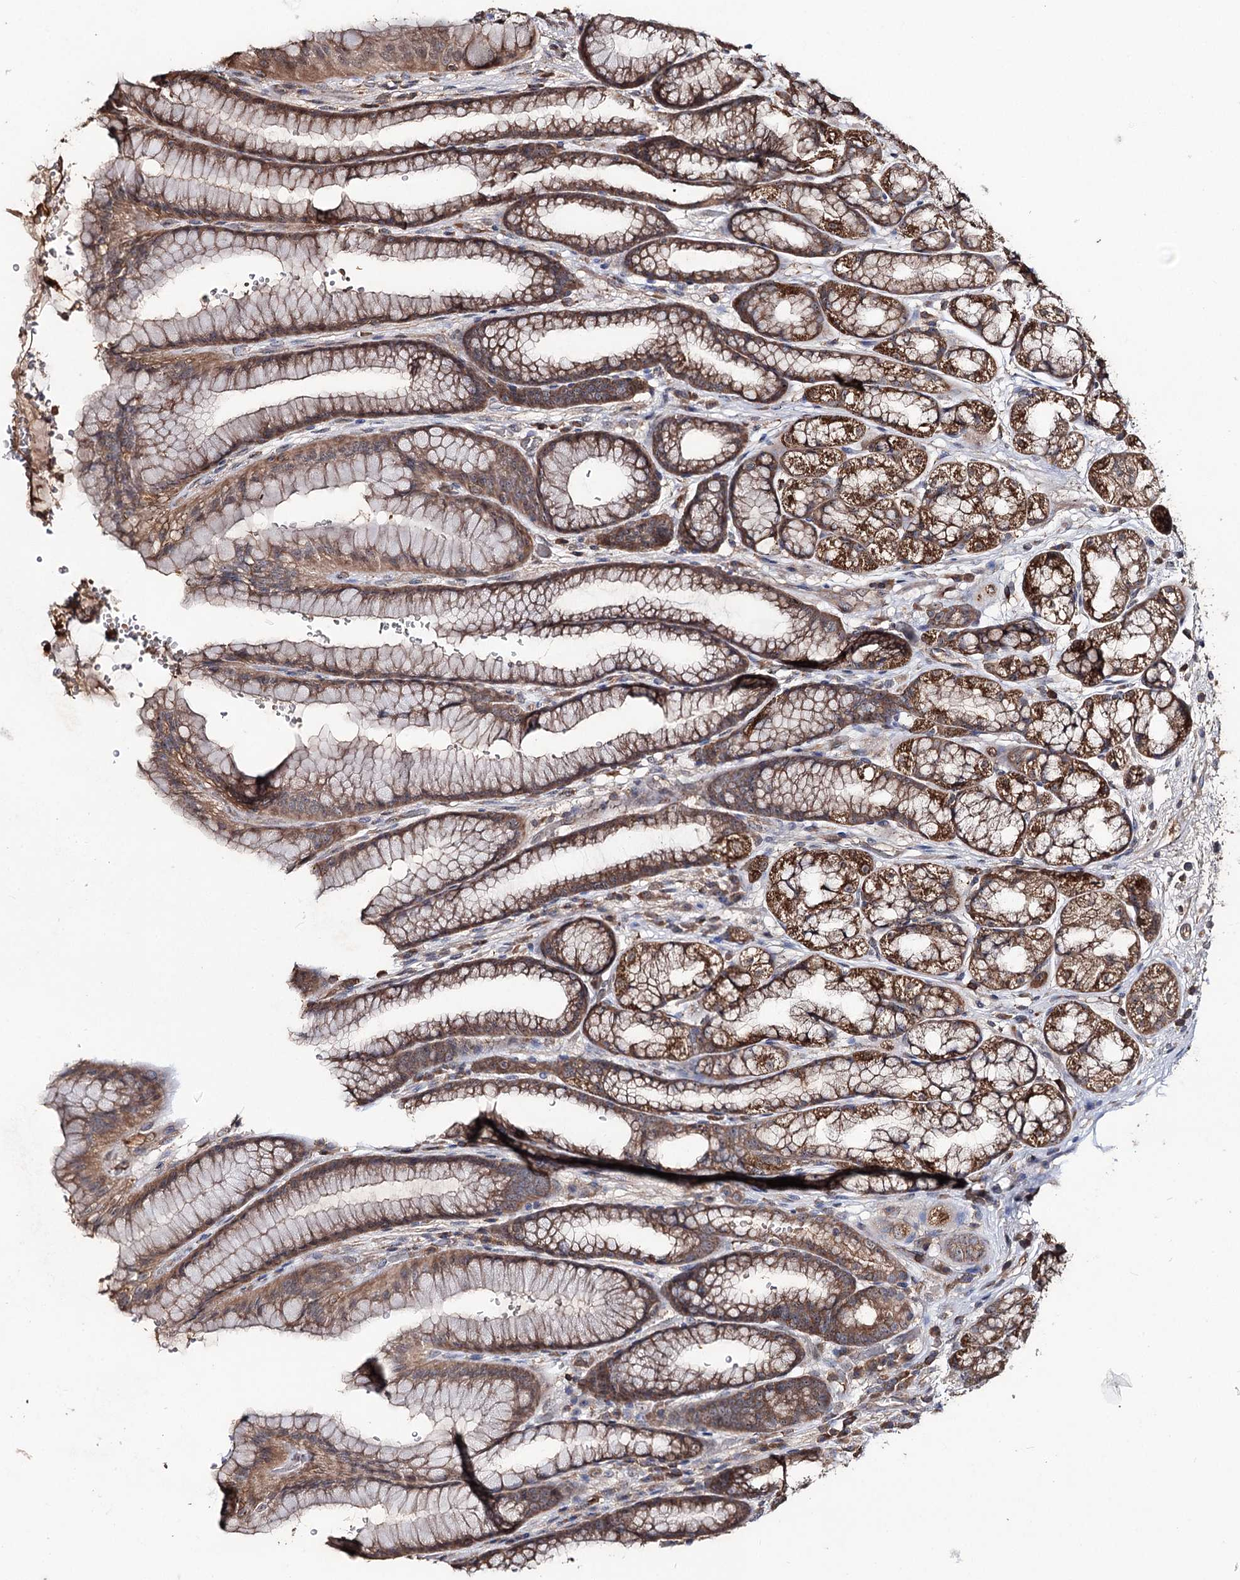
{"staining": {"intensity": "strong", "quantity": ">75%", "location": "cytoplasmic/membranous"}, "tissue": "stomach", "cell_type": "Glandular cells", "image_type": "normal", "snomed": [{"axis": "morphology", "description": "Normal tissue, NOS"}, {"axis": "morphology", "description": "Adenocarcinoma, NOS"}, {"axis": "topography", "description": "Stomach"}], "caption": "A brown stain labels strong cytoplasmic/membranous positivity of a protein in glandular cells of unremarkable human stomach. (DAB IHC with brightfield microscopy, high magnification).", "gene": "FAM53B", "patient": {"sex": "male", "age": 57}}